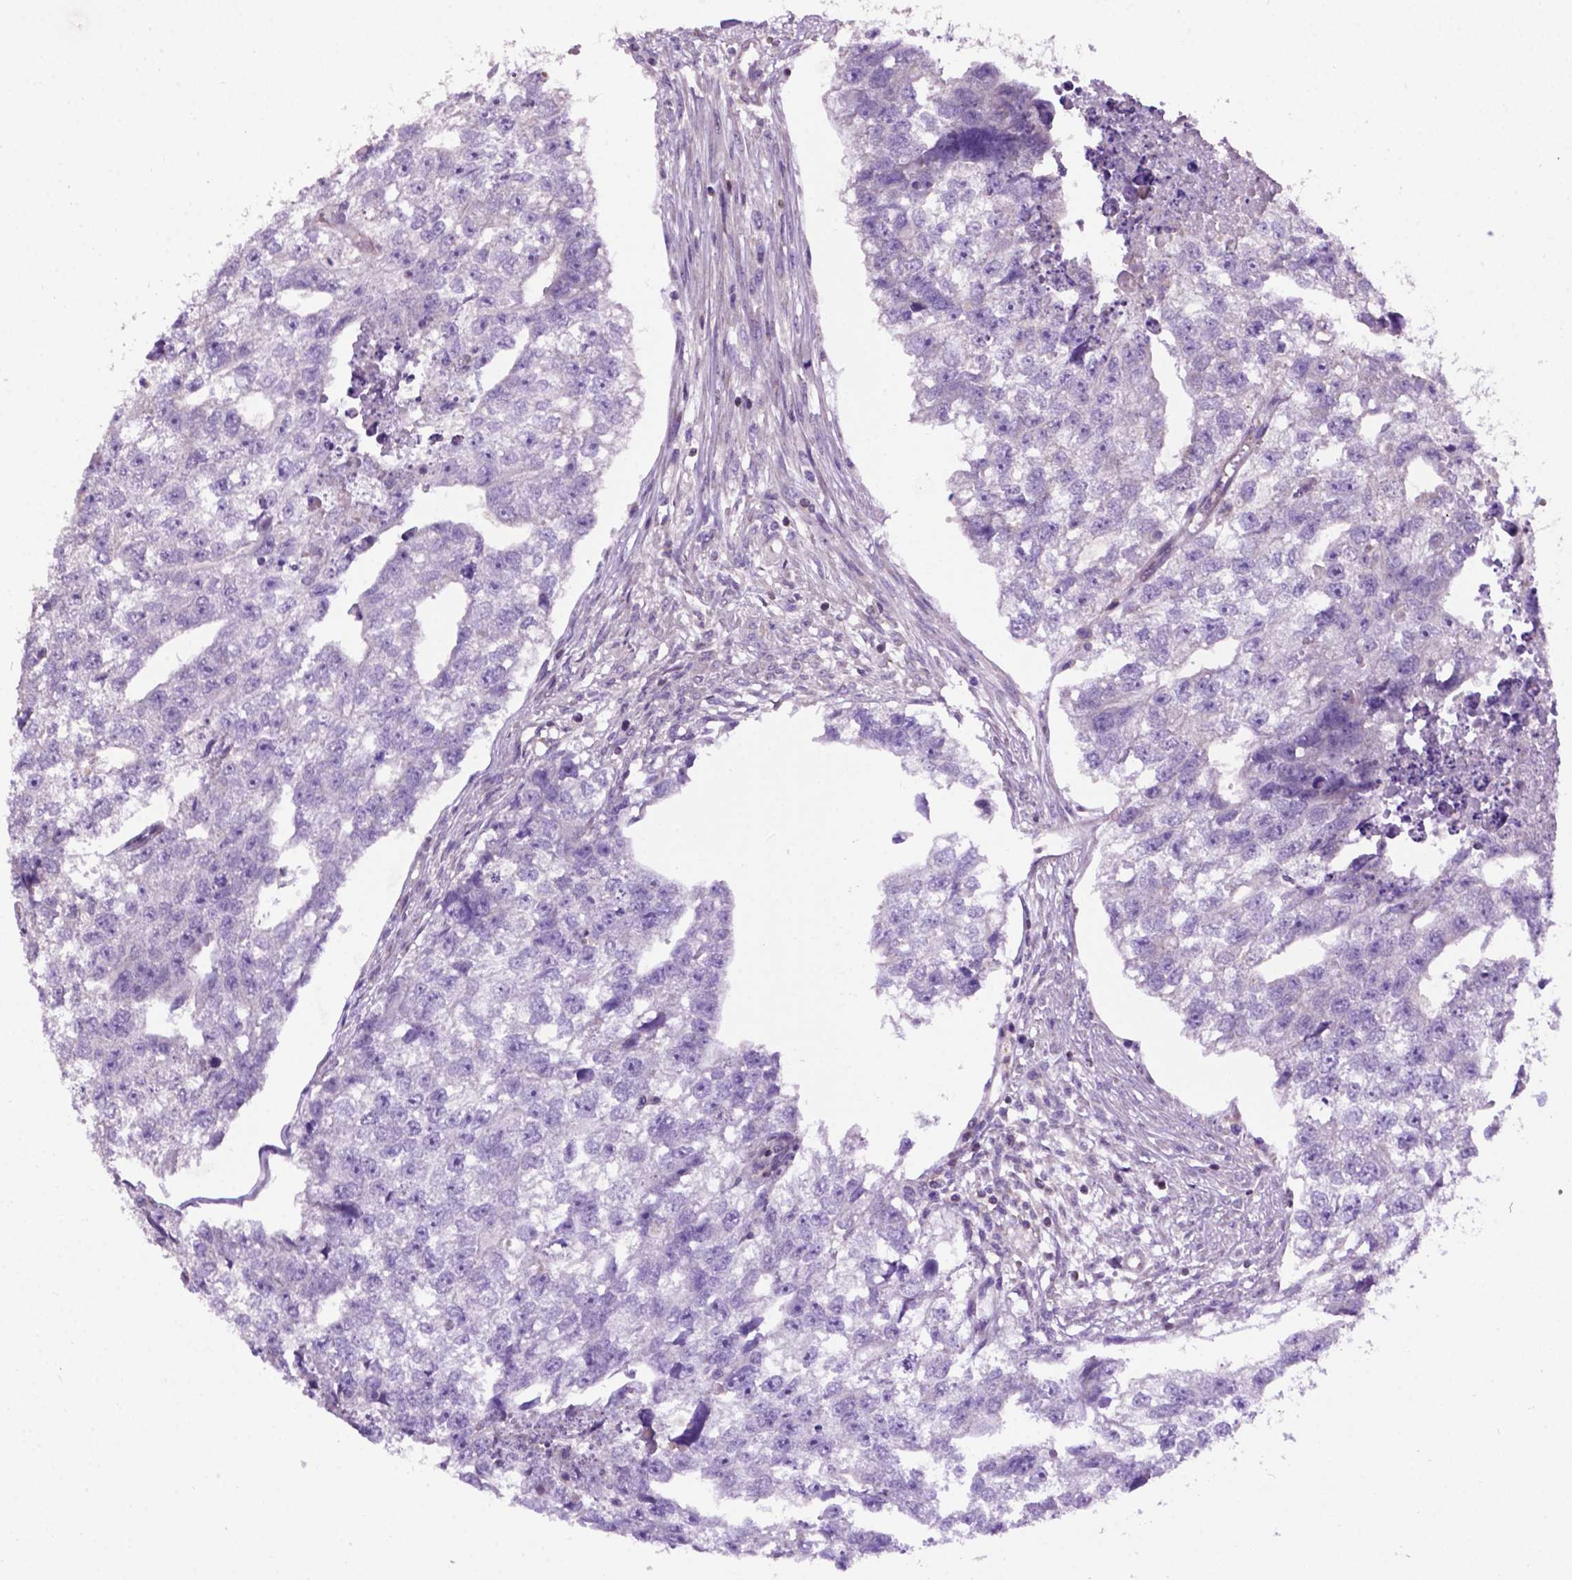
{"staining": {"intensity": "negative", "quantity": "none", "location": "none"}, "tissue": "testis cancer", "cell_type": "Tumor cells", "image_type": "cancer", "snomed": [{"axis": "morphology", "description": "Carcinoma, Embryonal, NOS"}, {"axis": "morphology", "description": "Teratoma, malignant, NOS"}, {"axis": "topography", "description": "Testis"}], "caption": "Tumor cells show no significant protein expression in testis cancer (embryonal carcinoma).", "gene": "SPNS2", "patient": {"sex": "male", "age": 44}}